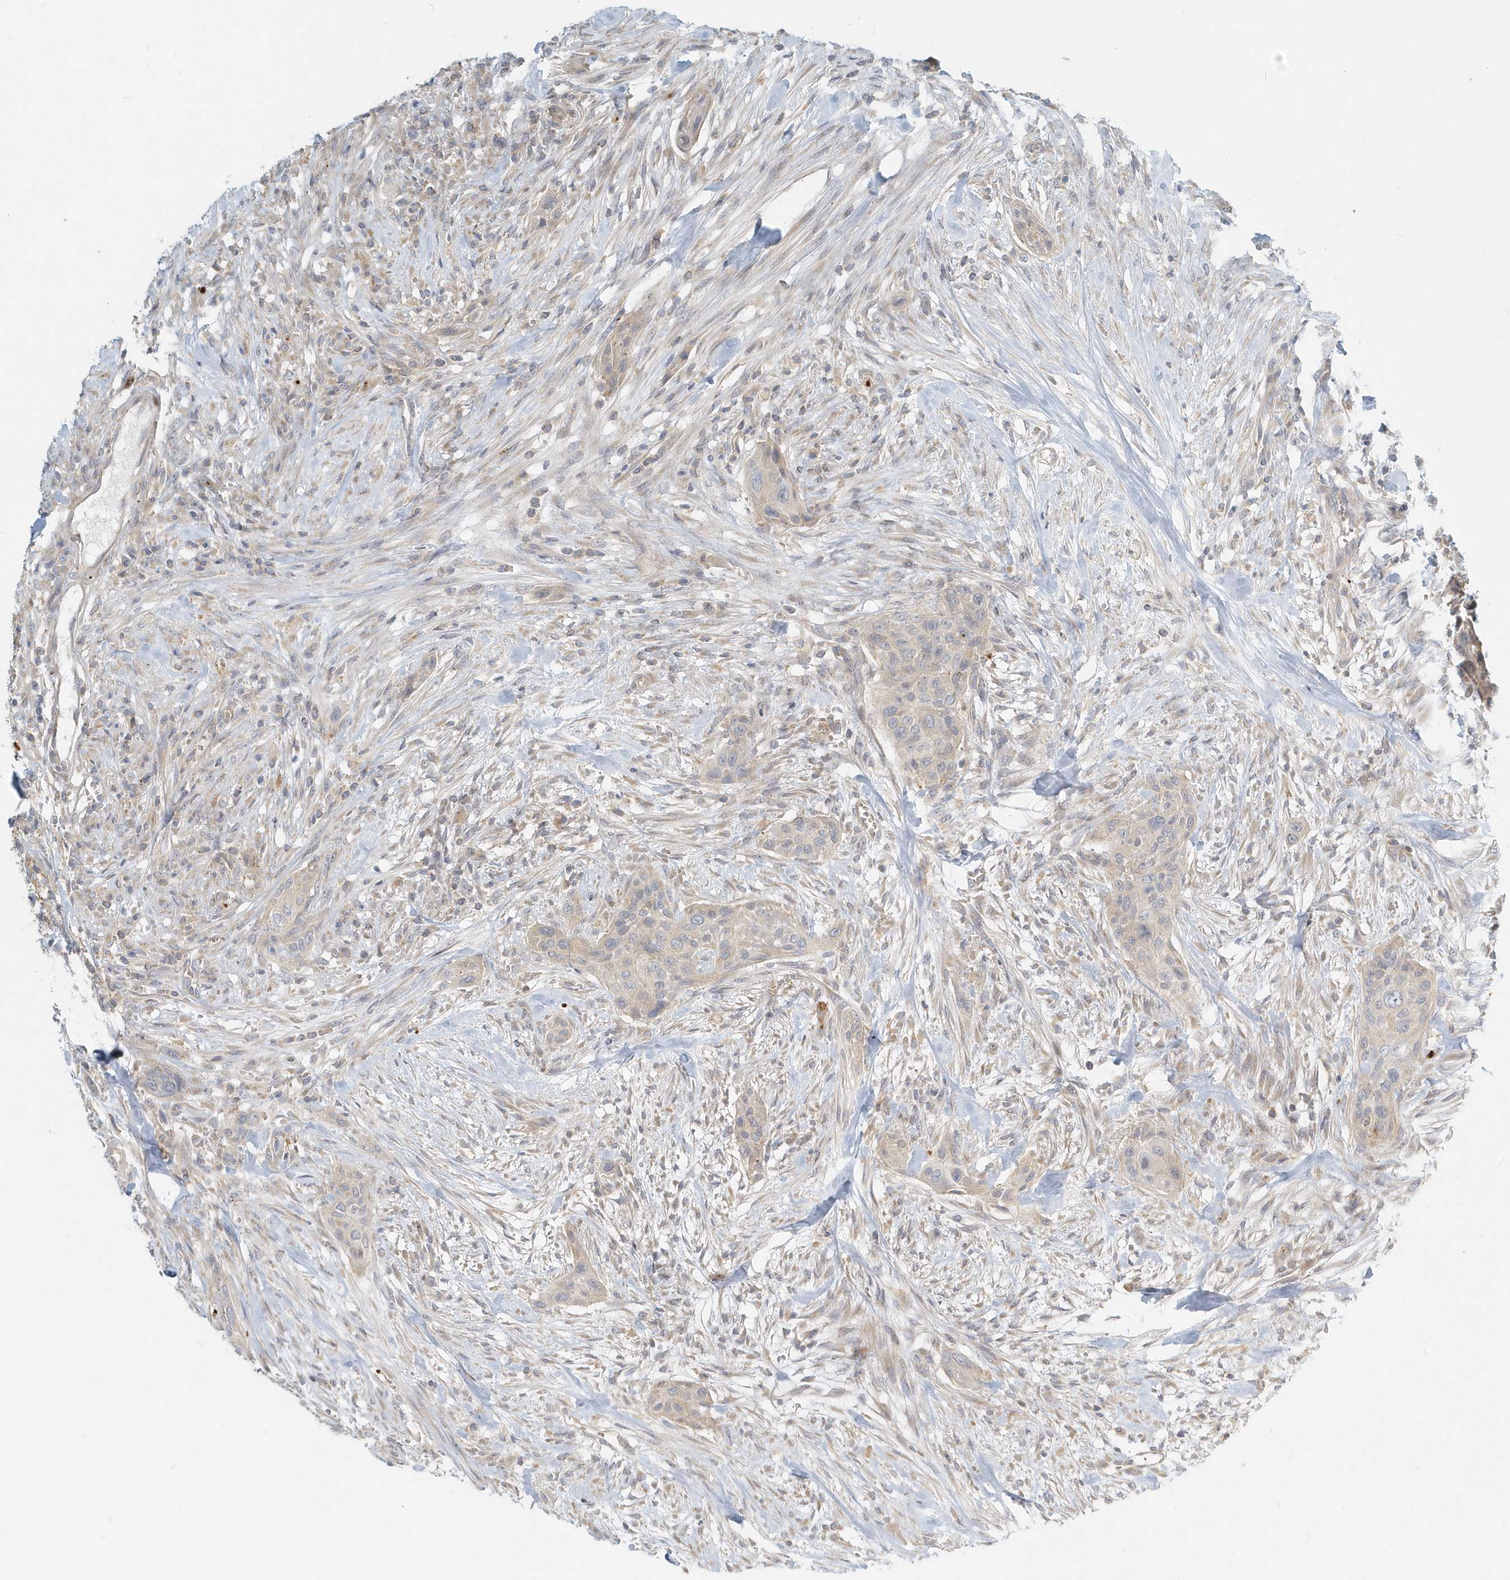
{"staining": {"intensity": "negative", "quantity": "none", "location": "none"}, "tissue": "urothelial cancer", "cell_type": "Tumor cells", "image_type": "cancer", "snomed": [{"axis": "morphology", "description": "Urothelial carcinoma, High grade"}, {"axis": "topography", "description": "Urinary bladder"}], "caption": "Photomicrograph shows no protein expression in tumor cells of urothelial cancer tissue.", "gene": "NAPB", "patient": {"sex": "male", "age": 35}}